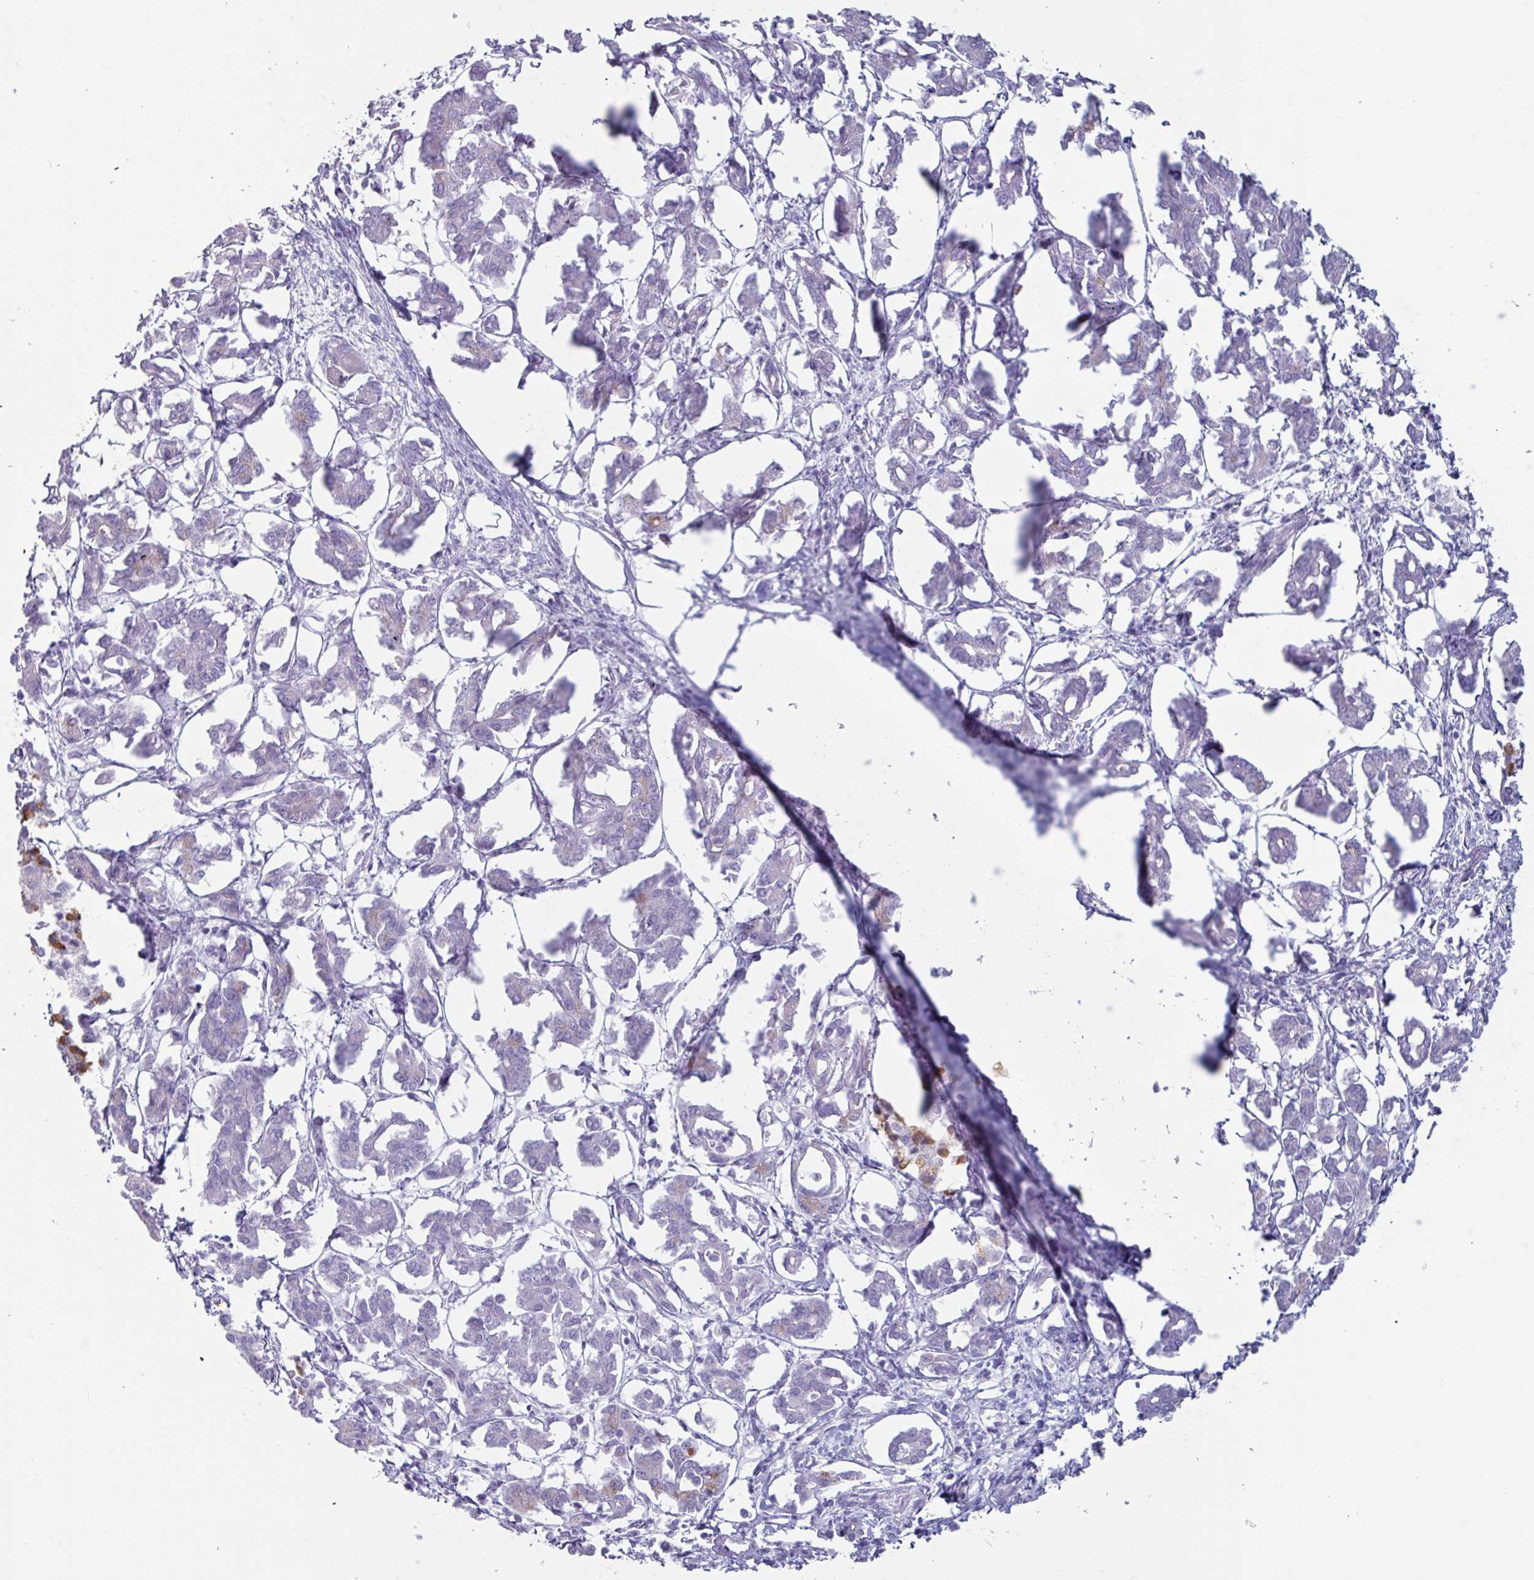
{"staining": {"intensity": "moderate", "quantity": "<25%", "location": "cytoplasmic/membranous"}, "tissue": "pancreatic cancer", "cell_type": "Tumor cells", "image_type": "cancer", "snomed": [{"axis": "morphology", "description": "Adenocarcinoma, NOS"}, {"axis": "topography", "description": "Pancreas"}], "caption": "Moderate cytoplasmic/membranous protein positivity is seen in approximately <25% of tumor cells in pancreatic adenocarcinoma.", "gene": "OR2T10", "patient": {"sex": "male", "age": 61}}